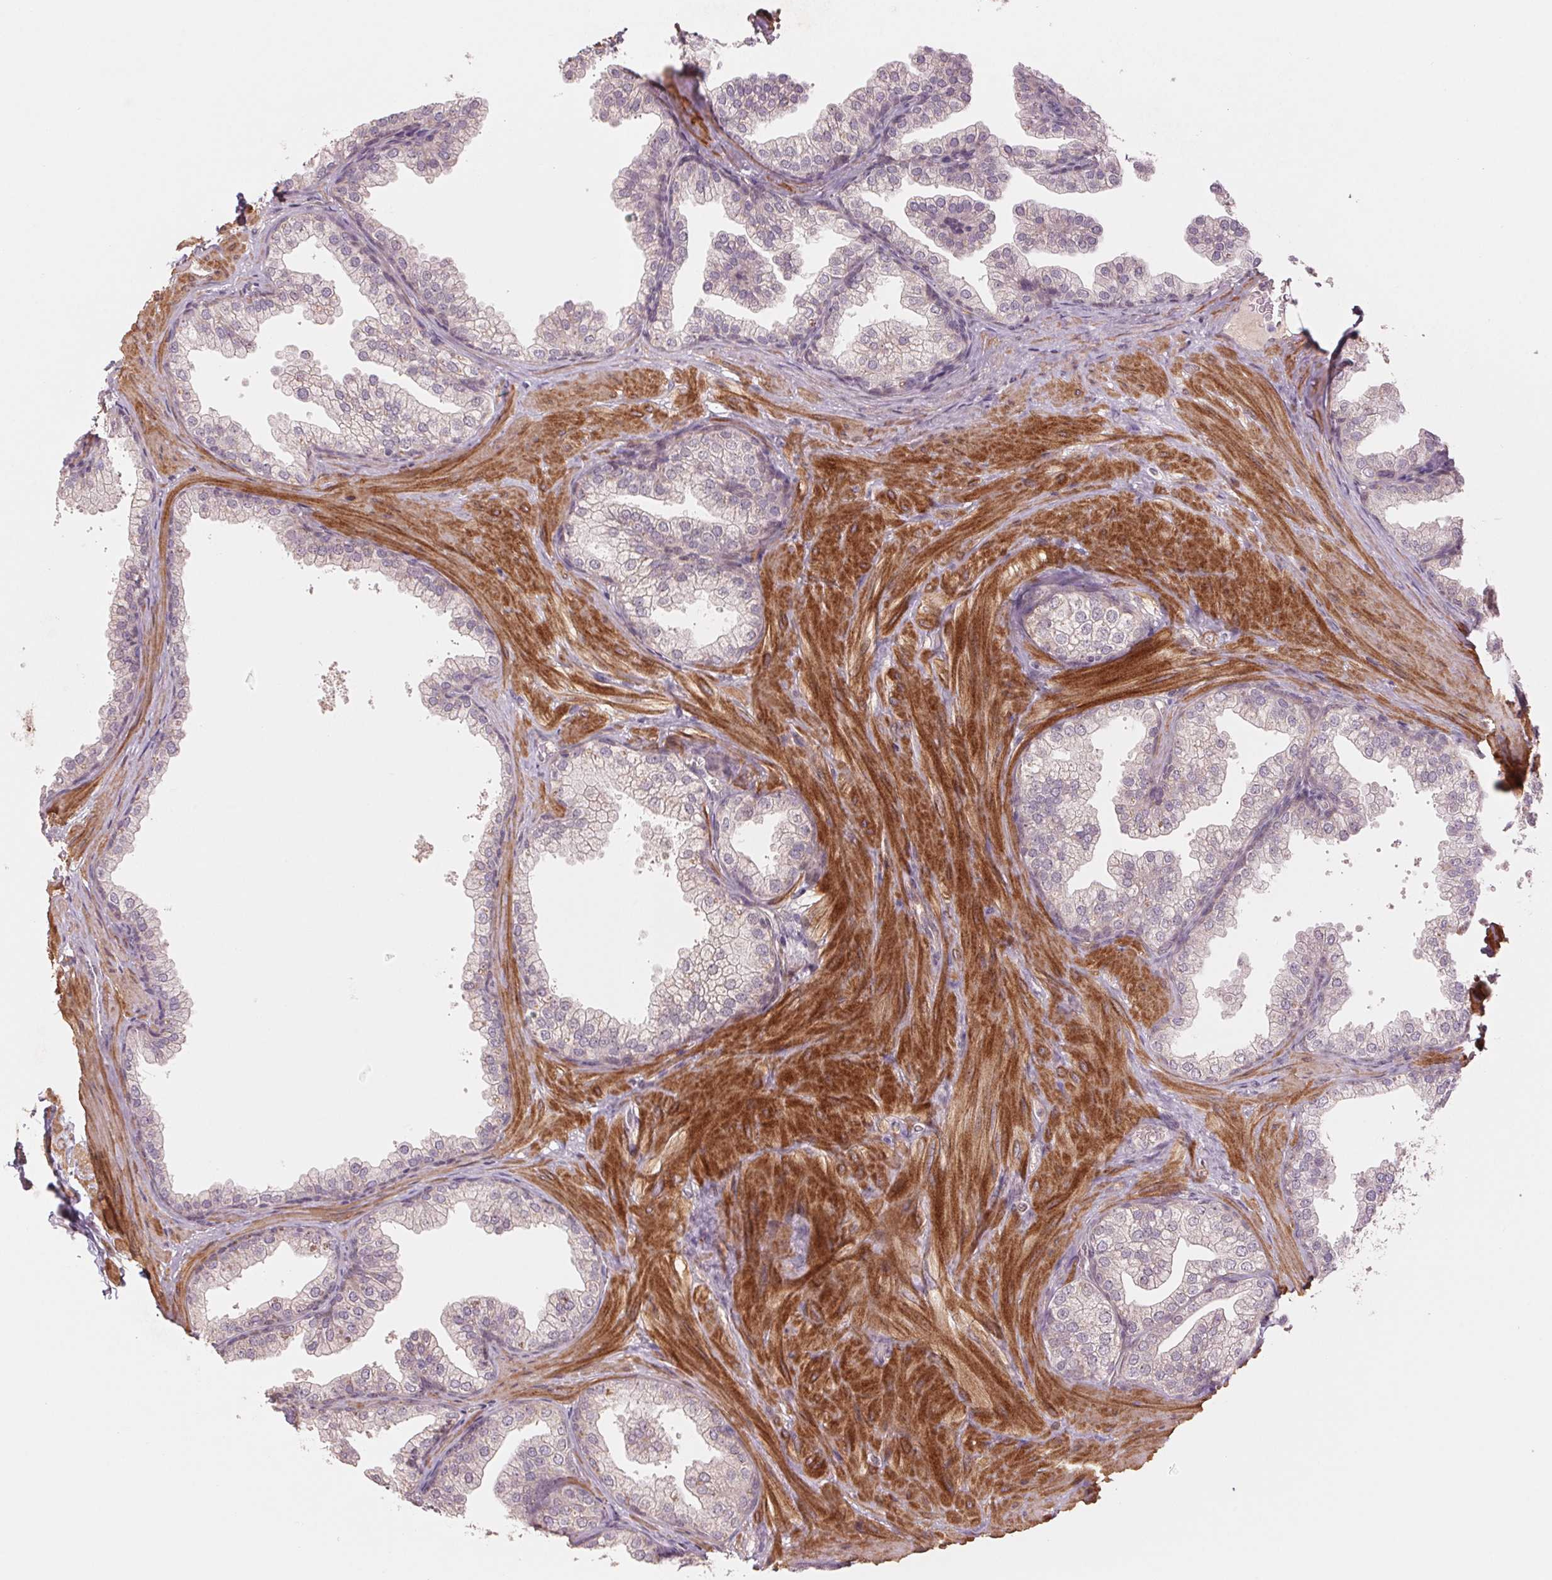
{"staining": {"intensity": "weak", "quantity": "25%-75%", "location": "cytoplasmic/membranous"}, "tissue": "prostate", "cell_type": "Glandular cells", "image_type": "normal", "snomed": [{"axis": "morphology", "description": "Normal tissue, NOS"}, {"axis": "topography", "description": "Prostate"}], "caption": "This is a photomicrograph of immunohistochemistry staining of normal prostate, which shows weak expression in the cytoplasmic/membranous of glandular cells.", "gene": "PPIAL4A", "patient": {"sex": "male", "age": 37}}